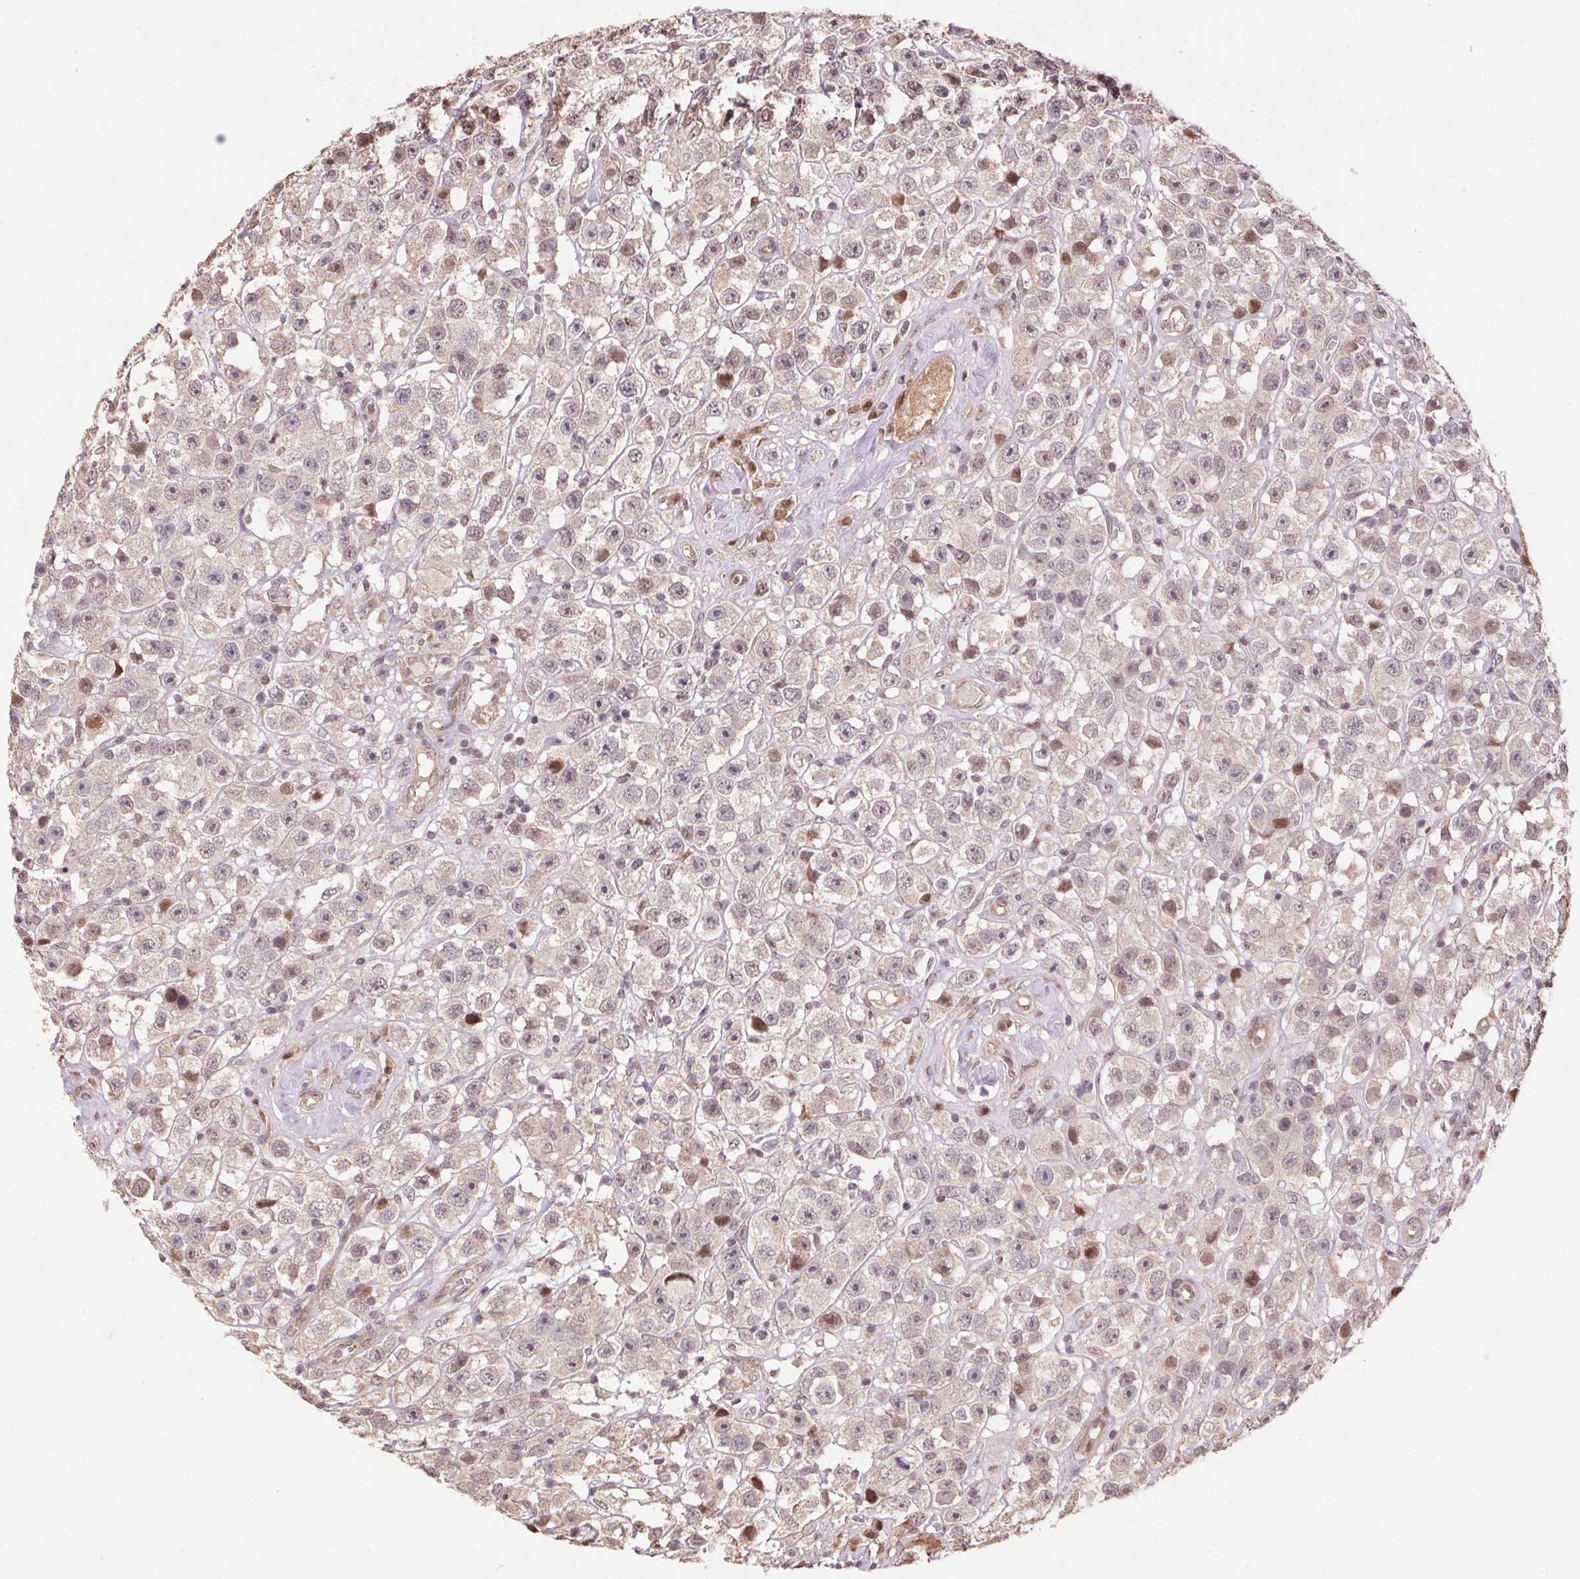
{"staining": {"intensity": "weak", "quantity": ">75%", "location": "cytoplasmic/membranous,nuclear"}, "tissue": "testis cancer", "cell_type": "Tumor cells", "image_type": "cancer", "snomed": [{"axis": "morphology", "description": "Seminoma, NOS"}, {"axis": "topography", "description": "Testis"}], "caption": "This photomicrograph reveals IHC staining of human testis cancer (seminoma), with low weak cytoplasmic/membranous and nuclear expression in approximately >75% of tumor cells.", "gene": "CUTA", "patient": {"sex": "male", "age": 45}}